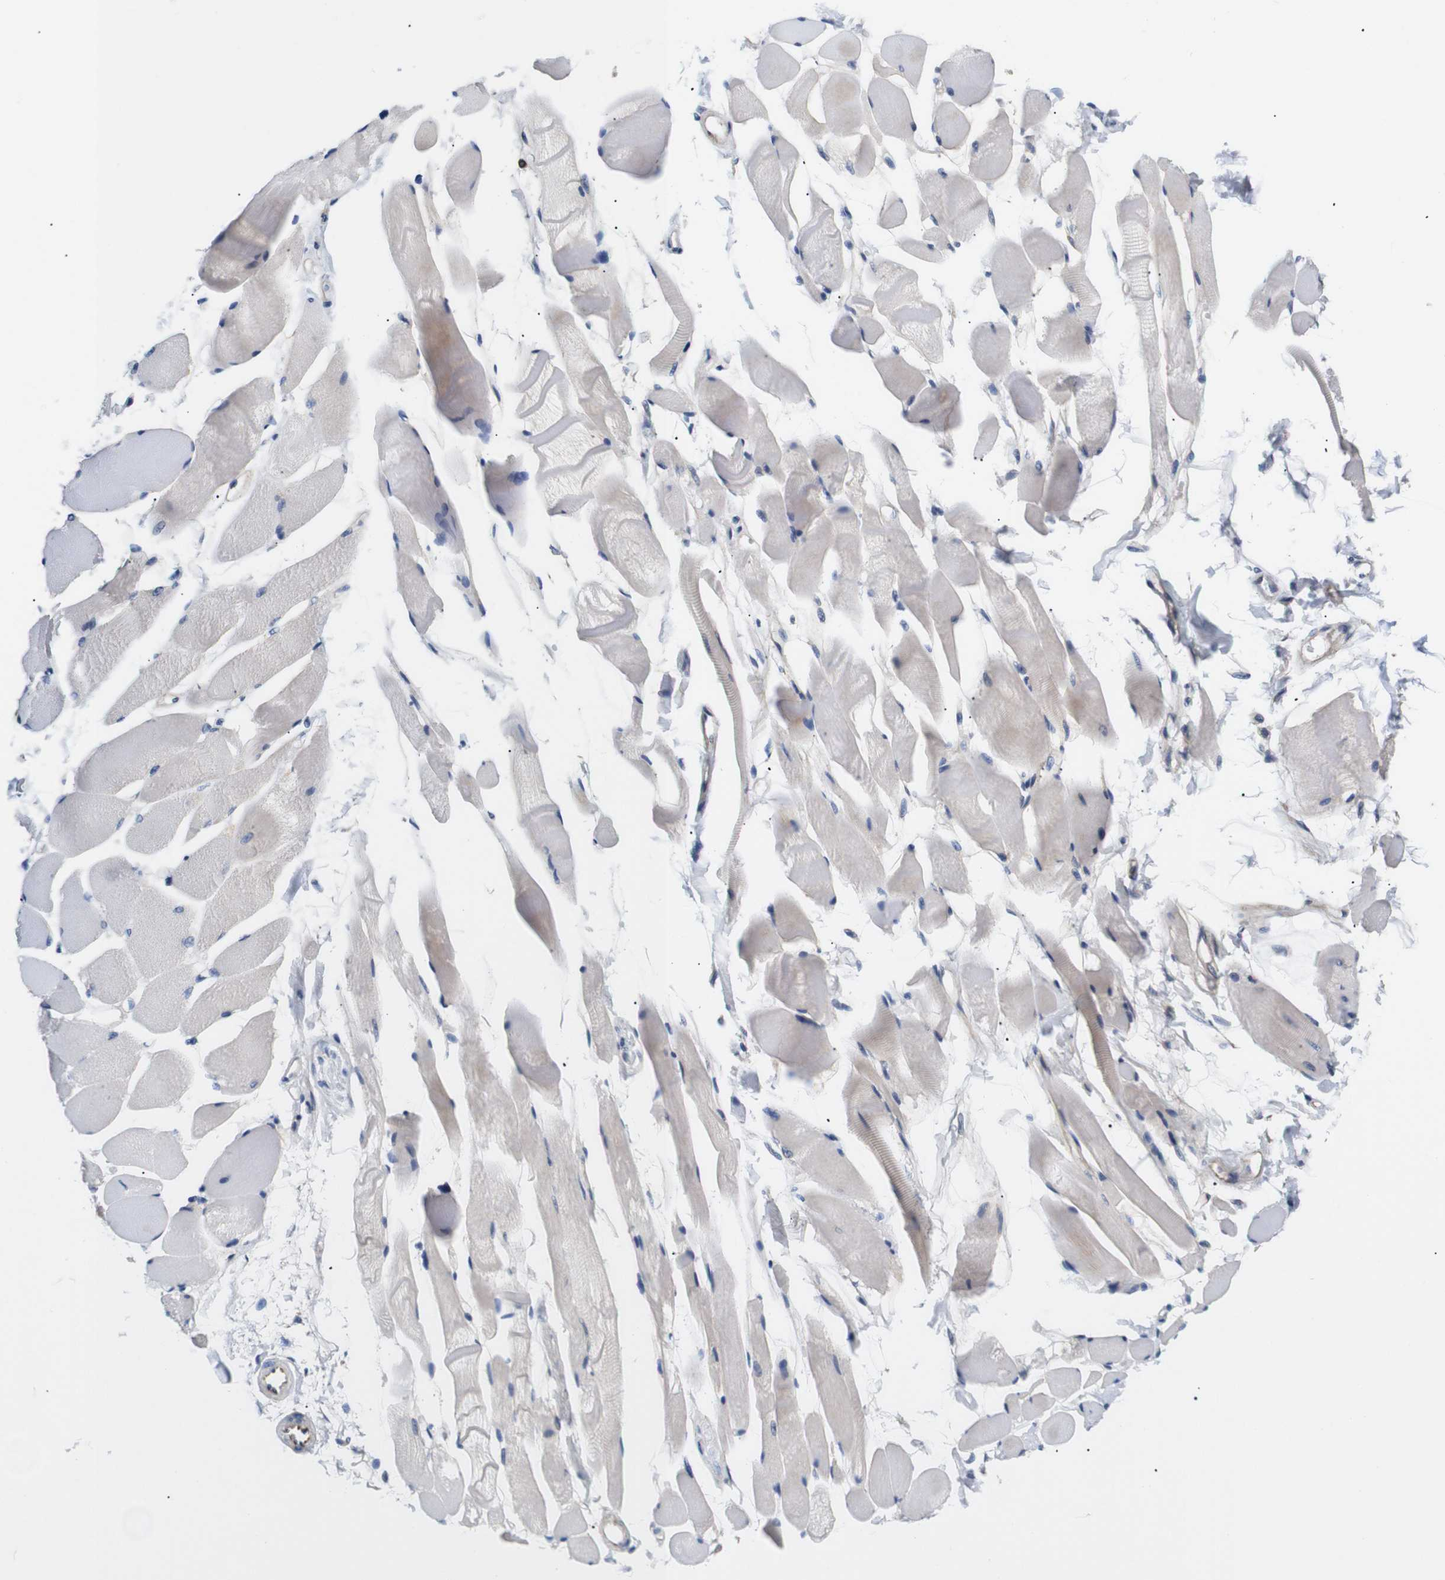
{"staining": {"intensity": "negative", "quantity": "none", "location": "none"}, "tissue": "skeletal muscle", "cell_type": "Myocytes", "image_type": "normal", "snomed": [{"axis": "morphology", "description": "Normal tissue, NOS"}, {"axis": "topography", "description": "Skeletal muscle"}, {"axis": "topography", "description": "Peripheral nerve tissue"}], "caption": "High magnification brightfield microscopy of unremarkable skeletal muscle stained with DAB (3,3'-diaminobenzidine) (brown) and counterstained with hematoxylin (blue): myocytes show no significant positivity. Nuclei are stained in blue.", "gene": "UBE2G2", "patient": {"sex": "female", "age": 84}}